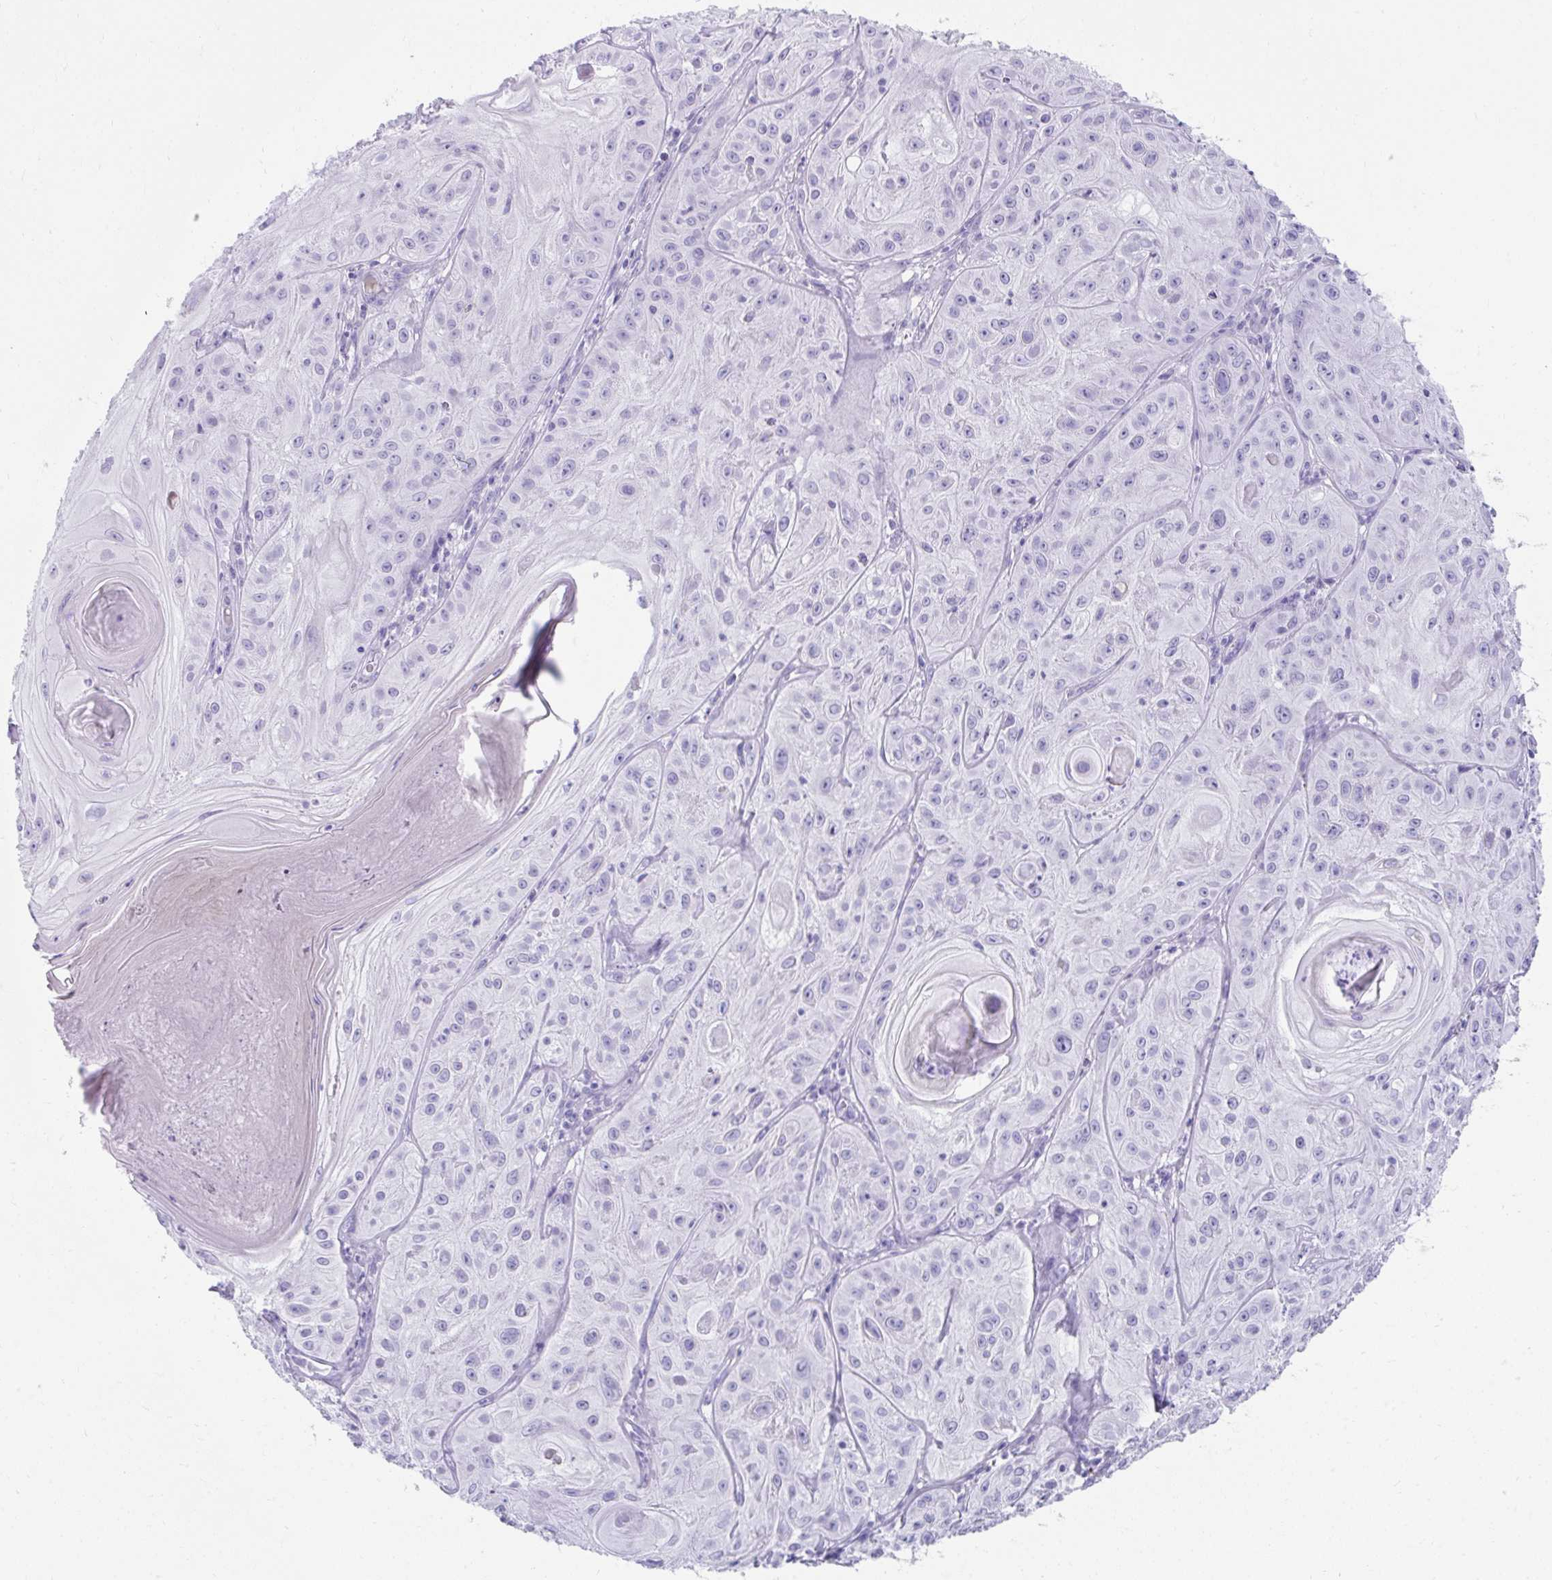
{"staining": {"intensity": "negative", "quantity": "none", "location": "none"}, "tissue": "skin cancer", "cell_type": "Tumor cells", "image_type": "cancer", "snomed": [{"axis": "morphology", "description": "Squamous cell carcinoma, NOS"}, {"axis": "topography", "description": "Skin"}], "caption": "Human skin cancer (squamous cell carcinoma) stained for a protein using immunohistochemistry (IHC) demonstrates no expression in tumor cells.", "gene": "SEC14L3", "patient": {"sex": "male", "age": 85}}